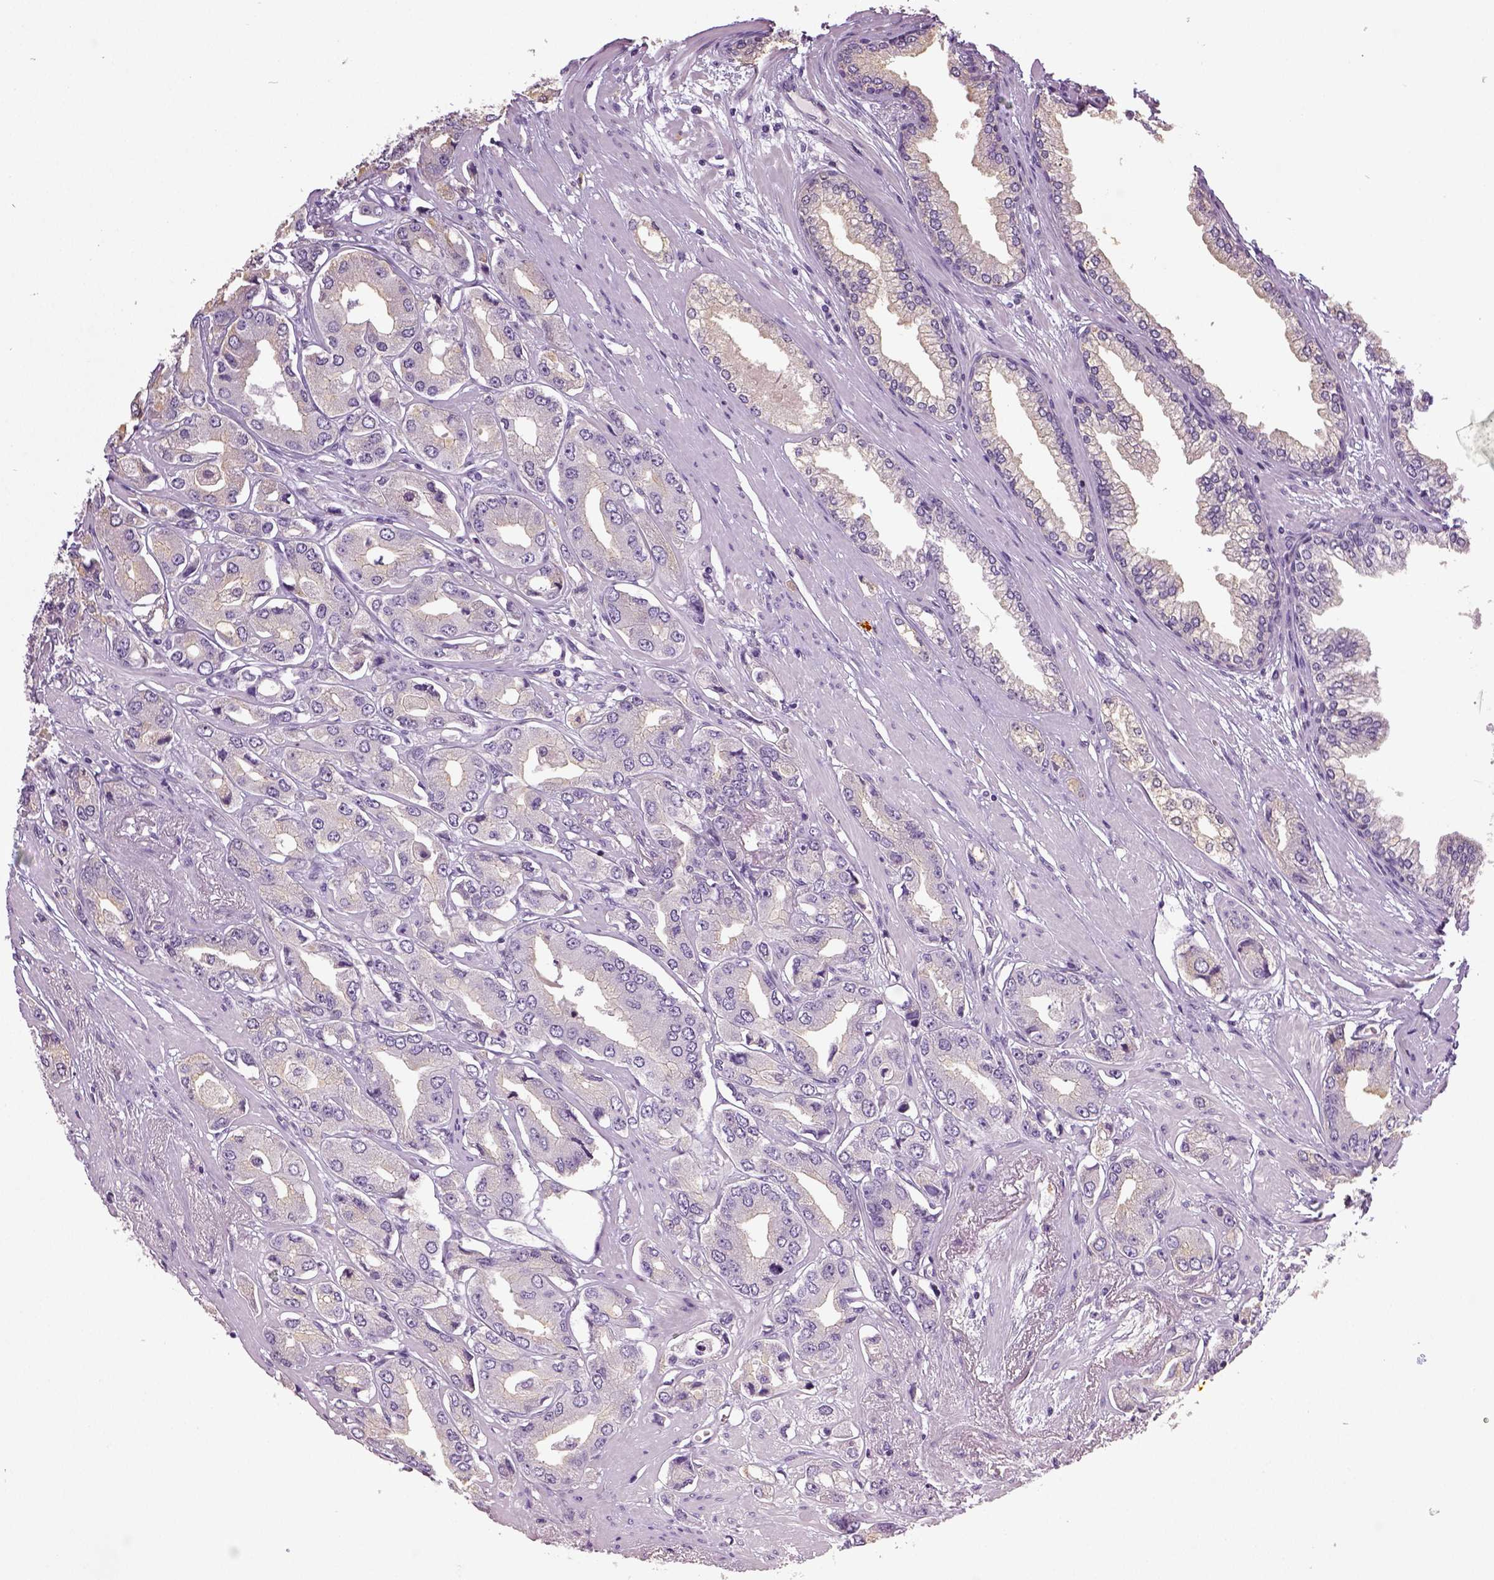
{"staining": {"intensity": "negative", "quantity": "none", "location": "none"}, "tissue": "prostate cancer", "cell_type": "Tumor cells", "image_type": "cancer", "snomed": [{"axis": "morphology", "description": "Adenocarcinoma, Low grade"}, {"axis": "topography", "description": "Prostate"}], "caption": "This is an IHC image of adenocarcinoma (low-grade) (prostate). There is no positivity in tumor cells.", "gene": "NECAB2", "patient": {"sex": "male", "age": 60}}